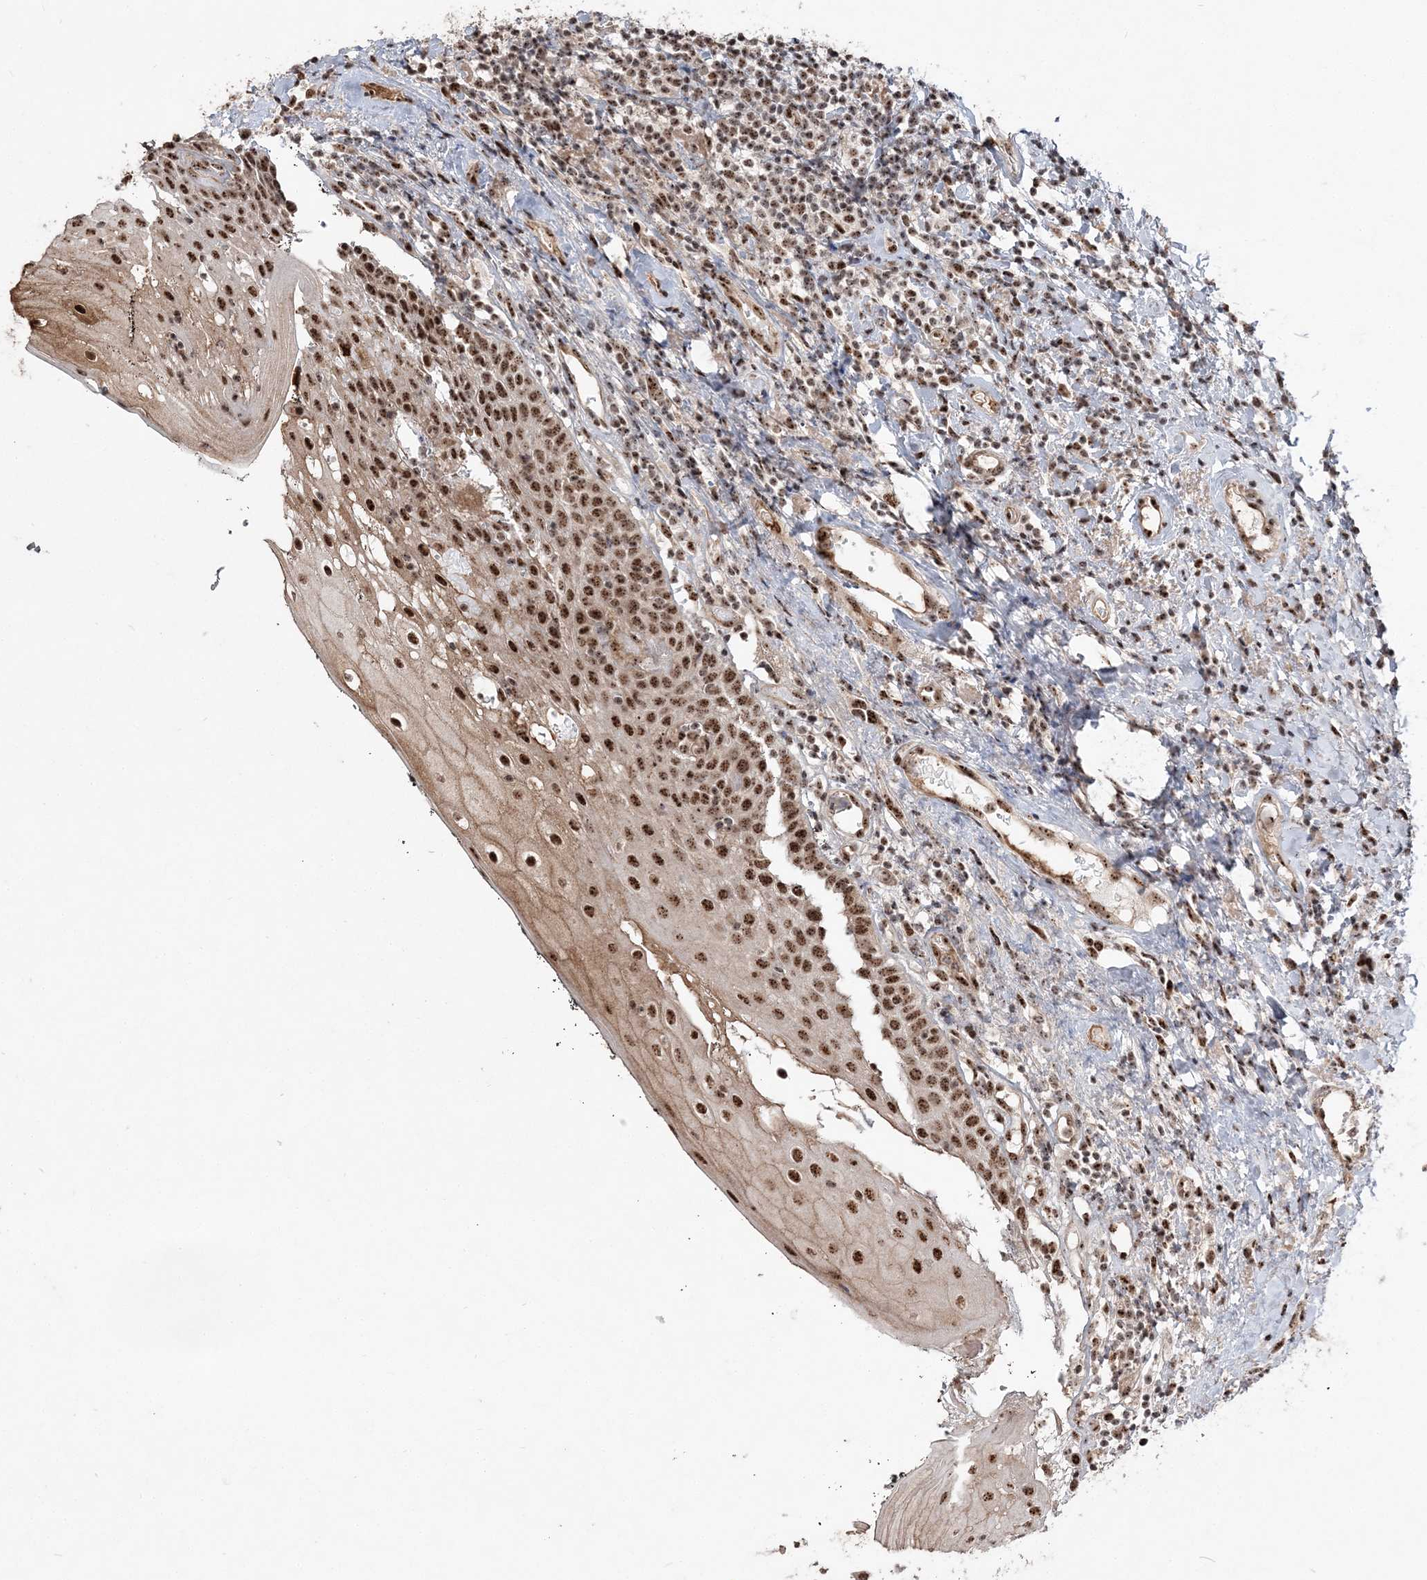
{"staining": {"intensity": "strong", "quantity": ">75%", "location": "nuclear"}, "tissue": "oral mucosa", "cell_type": "Squamous epithelial cells", "image_type": "normal", "snomed": [{"axis": "morphology", "description": "Normal tissue, NOS"}, {"axis": "topography", "description": "Oral tissue"}], "caption": "Unremarkable oral mucosa demonstrates strong nuclear staining in about >75% of squamous epithelial cells.", "gene": "RBM17", "patient": {"sex": "male", "age": 74}}